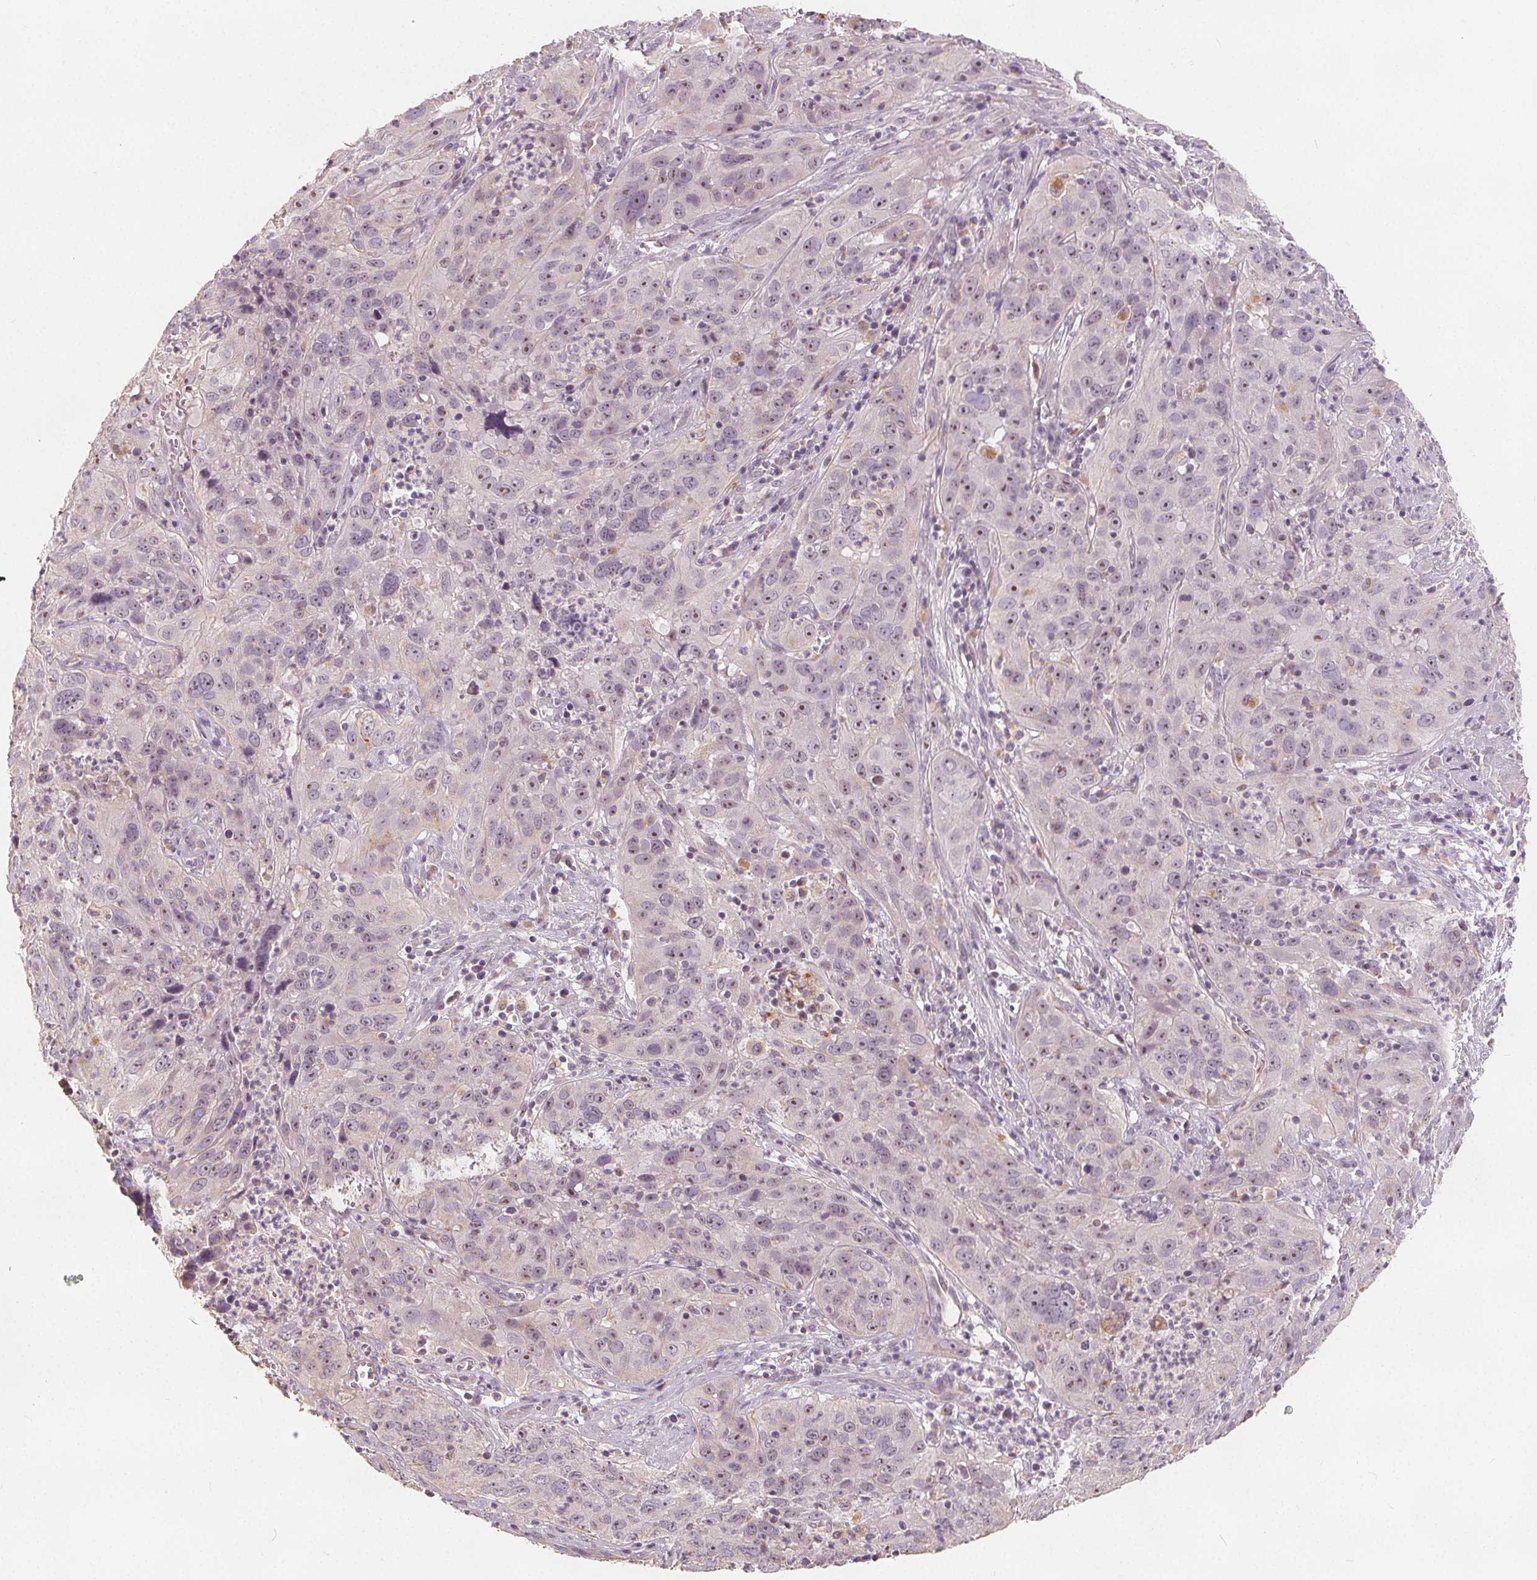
{"staining": {"intensity": "negative", "quantity": "none", "location": "none"}, "tissue": "cervical cancer", "cell_type": "Tumor cells", "image_type": "cancer", "snomed": [{"axis": "morphology", "description": "Squamous cell carcinoma, NOS"}, {"axis": "topography", "description": "Cervix"}], "caption": "High power microscopy micrograph of an immunohistochemistry (IHC) histopathology image of squamous cell carcinoma (cervical), revealing no significant expression in tumor cells.", "gene": "DRC3", "patient": {"sex": "female", "age": 32}}